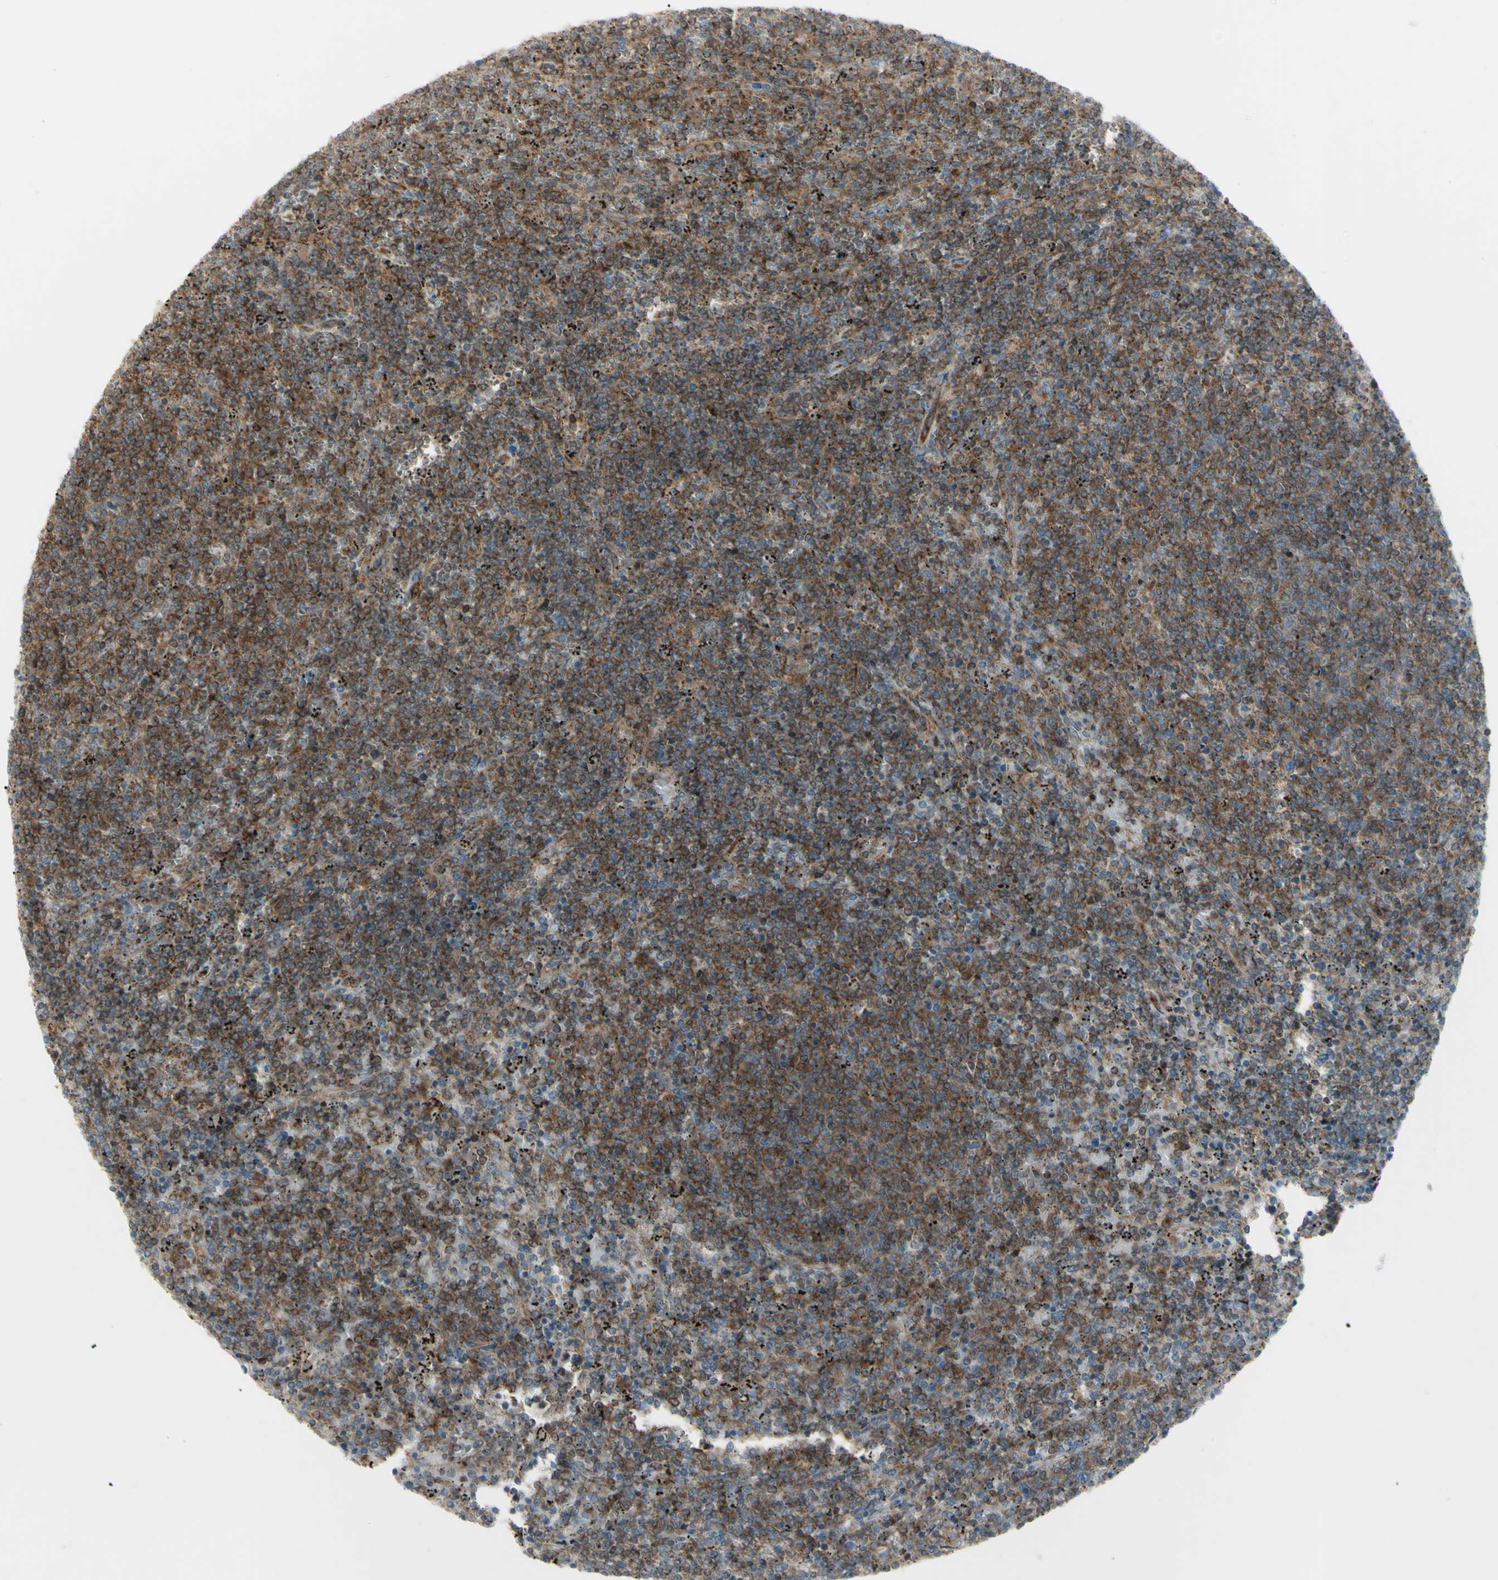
{"staining": {"intensity": "strong", "quantity": ">75%", "location": "cytoplasmic/membranous"}, "tissue": "lymphoma", "cell_type": "Tumor cells", "image_type": "cancer", "snomed": [{"axis": "morphology", "description": "Malignant lymphoma, non-Hodgkin's type, Low grade"}, {"axis": "topography", "description": "Spleen"}], "caption": "A brown stain labels strong cytoplasmic/membranous positivity of a protein in human lymphoma tumor cells. (brown staining indicates protein expression, while blue staining denotes nuclei).", "gene": "CYB5R1", "patient": {"sex": "female", "age": 50}}